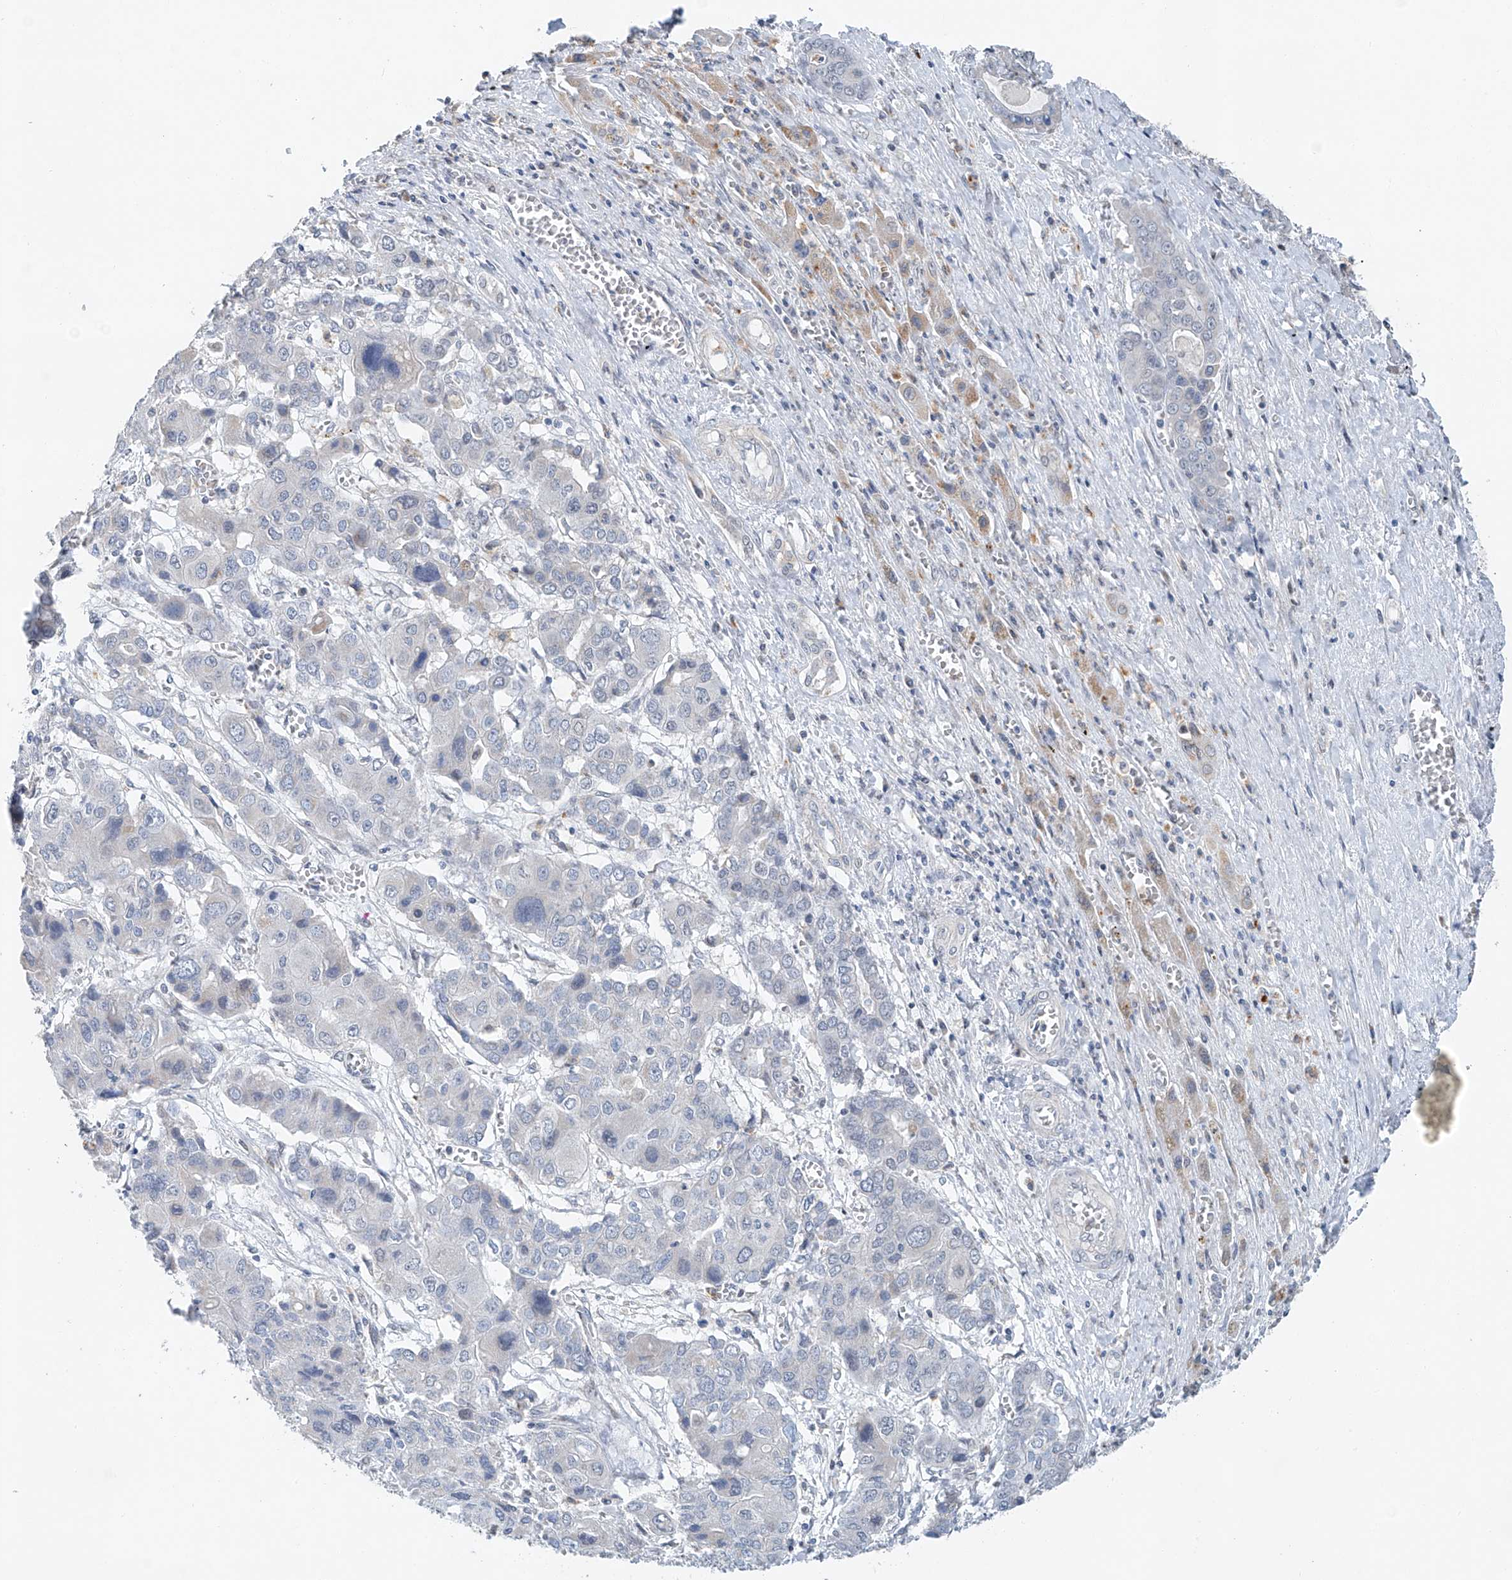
{"staining": {"intensity": "negative", "quantity": "none", "location": "none"}, "tissue": "liver cancer", "cell_type": "Tumor cells", "image_type": "cancer", "snomed": [{"axis": "morphology", "description": "Cholangiocarcinoma"}, {"axis": "topography", "description": "Liver"}], "caption": "DAB immunohistochemical staining of human cholangiocarcinoma (liver) exhibits no significant positivity in tumor cells.", "gene": "KLF15", "patient": {"sex": "male", "age": 67}}